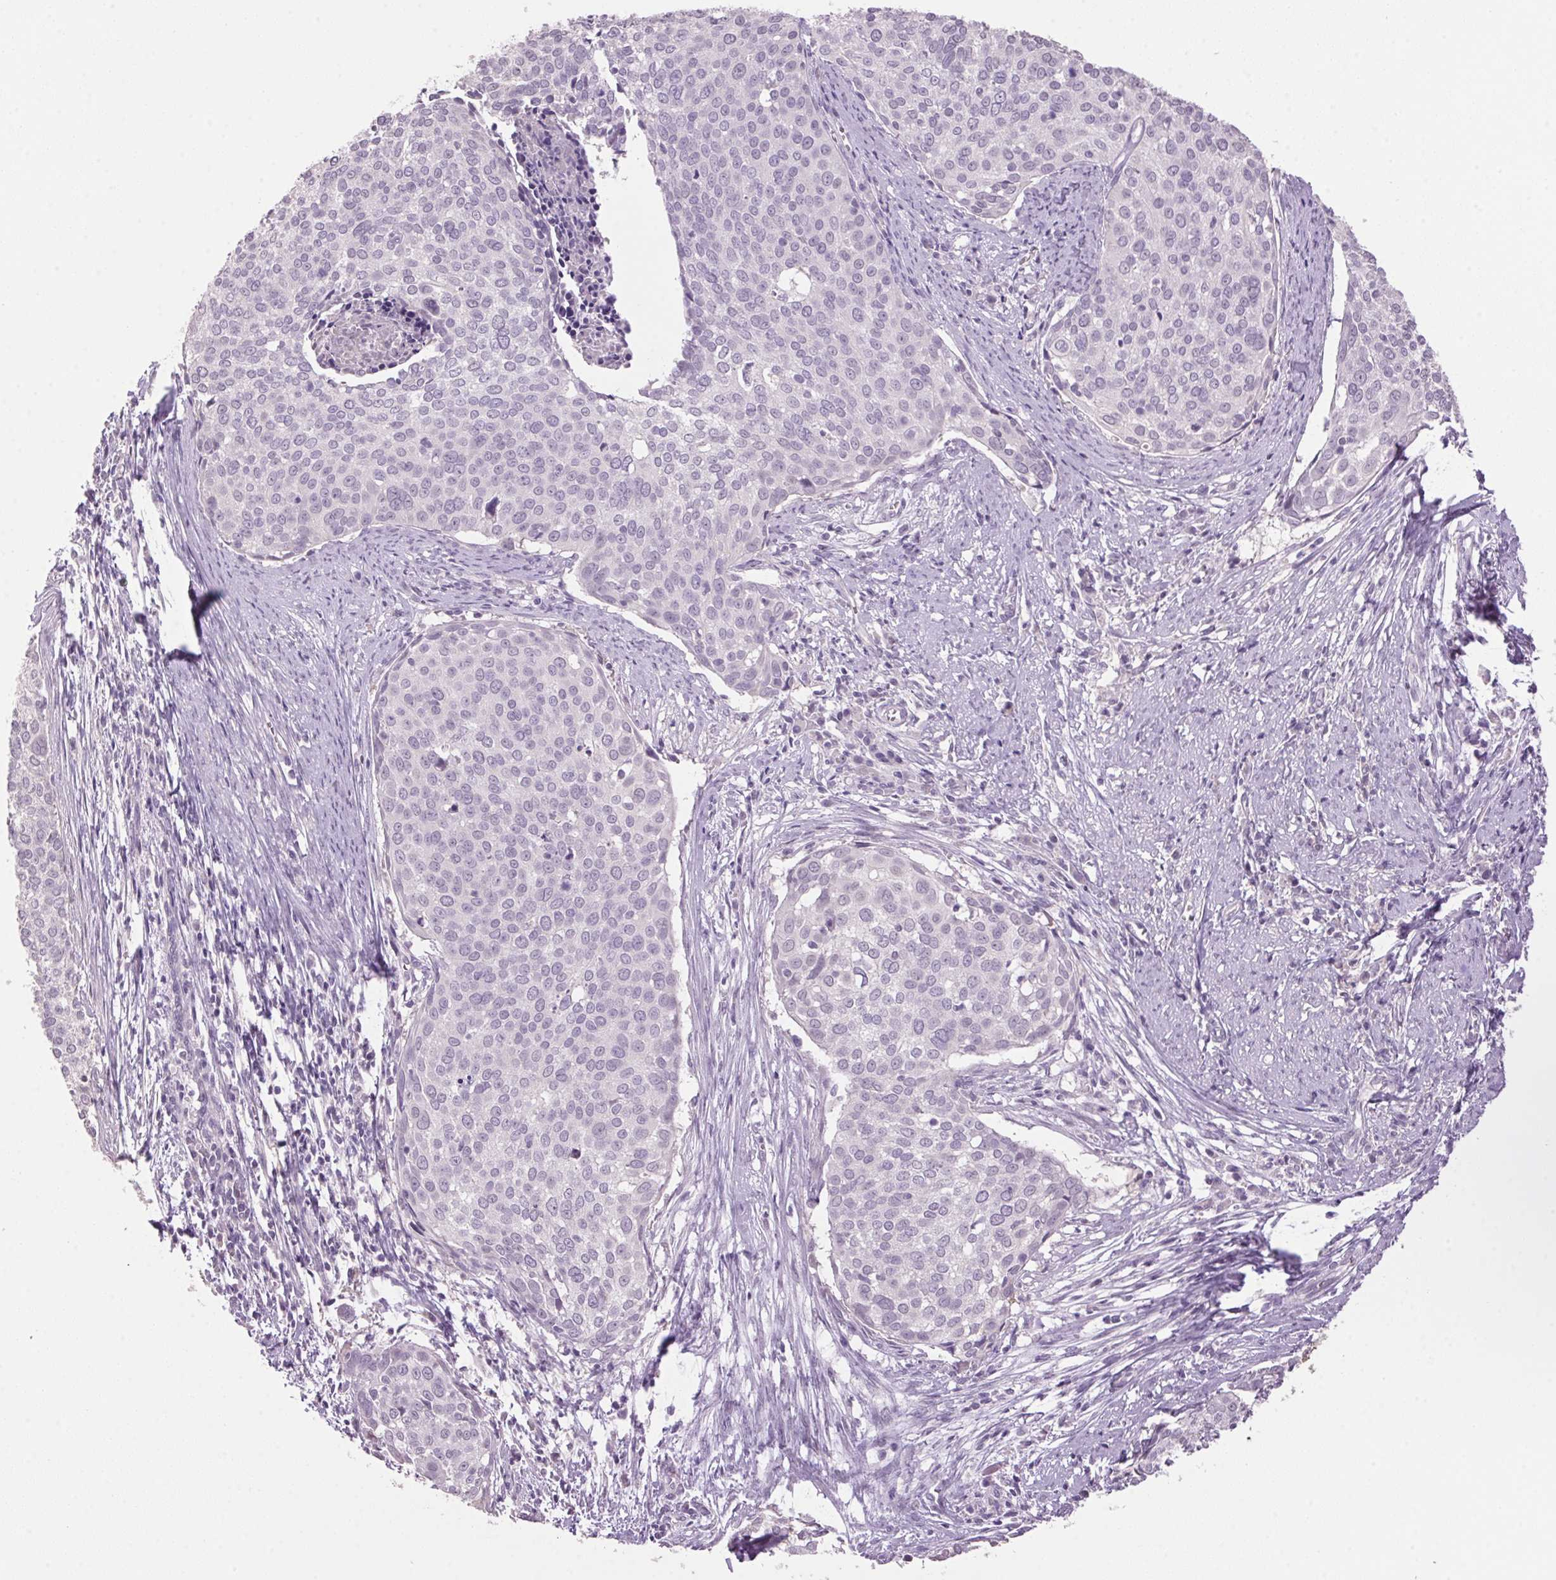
{"staining": {"intensity": "negative", "quantity": "none", "location": "none"}, "tissue": "cervical cancer", "cell_type": "Tumor cells", "image_type": "cancer", "snomed": [{"axis": "morphology", "description": "Squamous cell carcinoma, NOS"}, {"axis": "topography", "description": "Cervix"}], "caption": "Immunohistochemistry of cervical cancer reveals no positivity in tumor cells. The staining is performed using DAB (3,3'-diaminobenzidine) brown chromogen with nuclei counter-stained in using hematoxylin.", "gene": "VWA3B", "patient": {"sex": "female", "age": 39}}